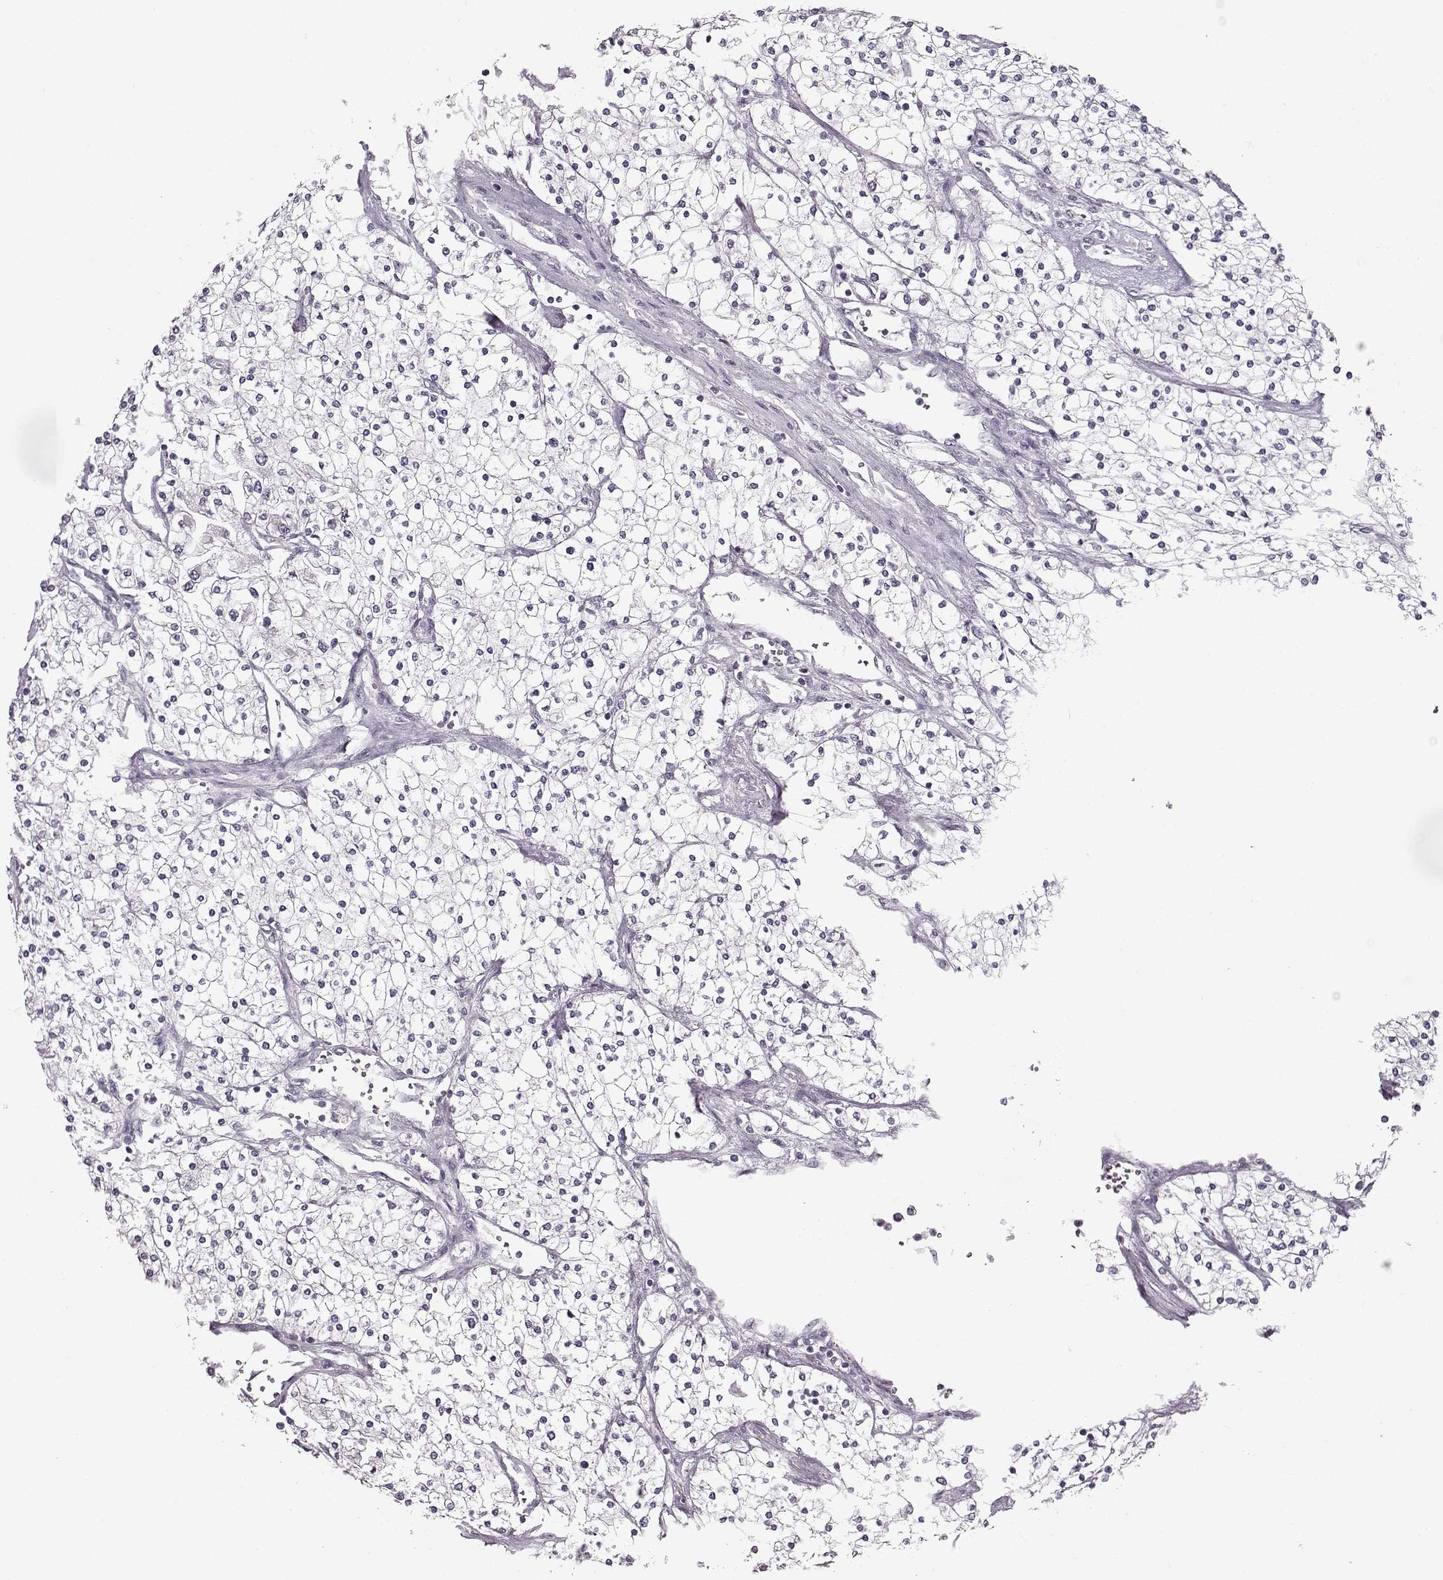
{"staining": {"intensity": "negative", "quantity": "none", "location": "none"}, "tissue": "renal cancer", "cell_type": "Tumor cells", "image_type": "cancer", "snomed": [{"axis": "morphology", "description": "Adenocarcinoma, NOS"}, {"axis": "topography", "description": "Kidney"}], "caption": "A high-resolution micrograph shows immunohistochemistry (IHC) staining of renal adenocarcinoma, which shows no significant positivity in tumor cells.", "gene": "MAP6D1", "patient": {"sex": "male", "age": 80}}